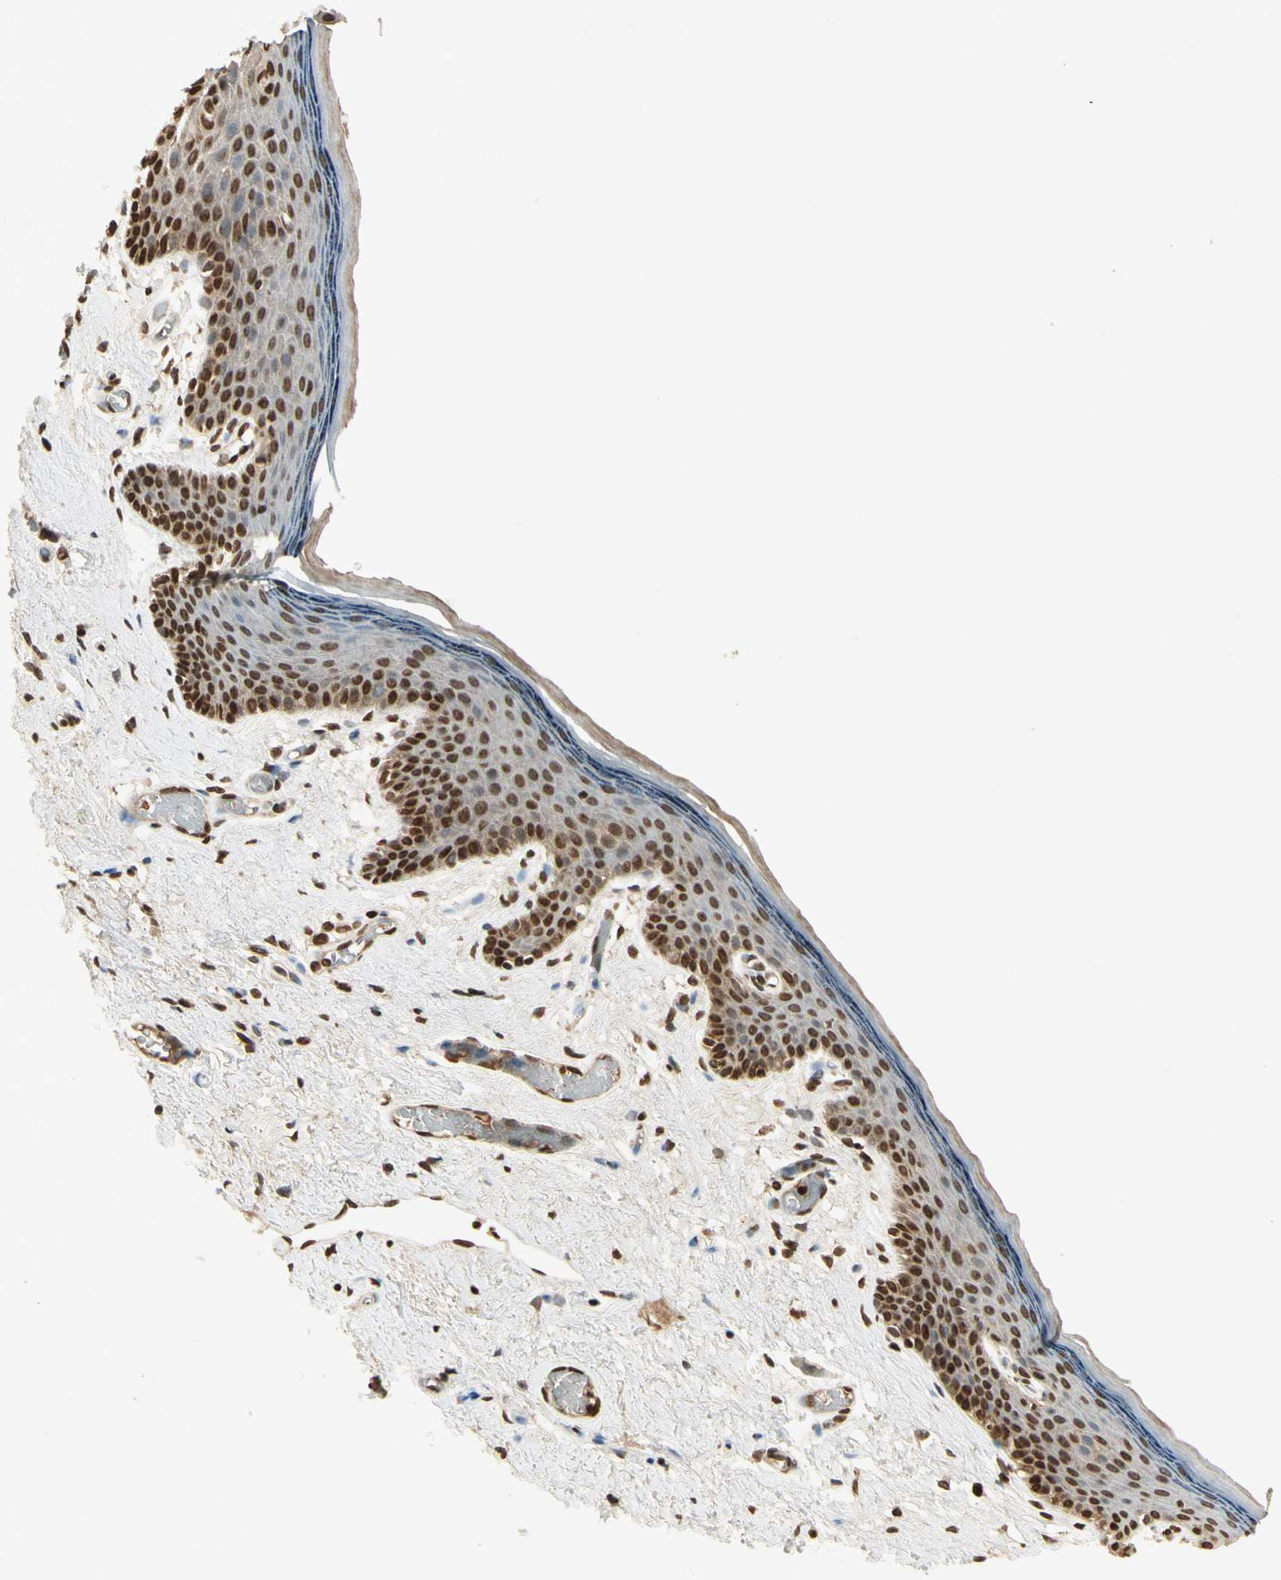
{"staining": {"intensity": "strong", "quantity": ">75%", "location": "cytoplasmic/membranous,nuclear"}, "tissue": "skin", "cell_type": "Epidermal cells", "image_type": "normal", "snomed": [{"axis": "morphology", "description": "Normal tissue, NOS"}, {"axis": "topography", "description": "Vulva"}], "caption": "Skin stained with DAB immunohistochemistry (IHC) exhibits high levels of strong cytoplasmic/membranous,nuclear positivity in about >75% of epidermal cells.", "gene": "RORA", "patient": {"sex": "female", "age": 54}}